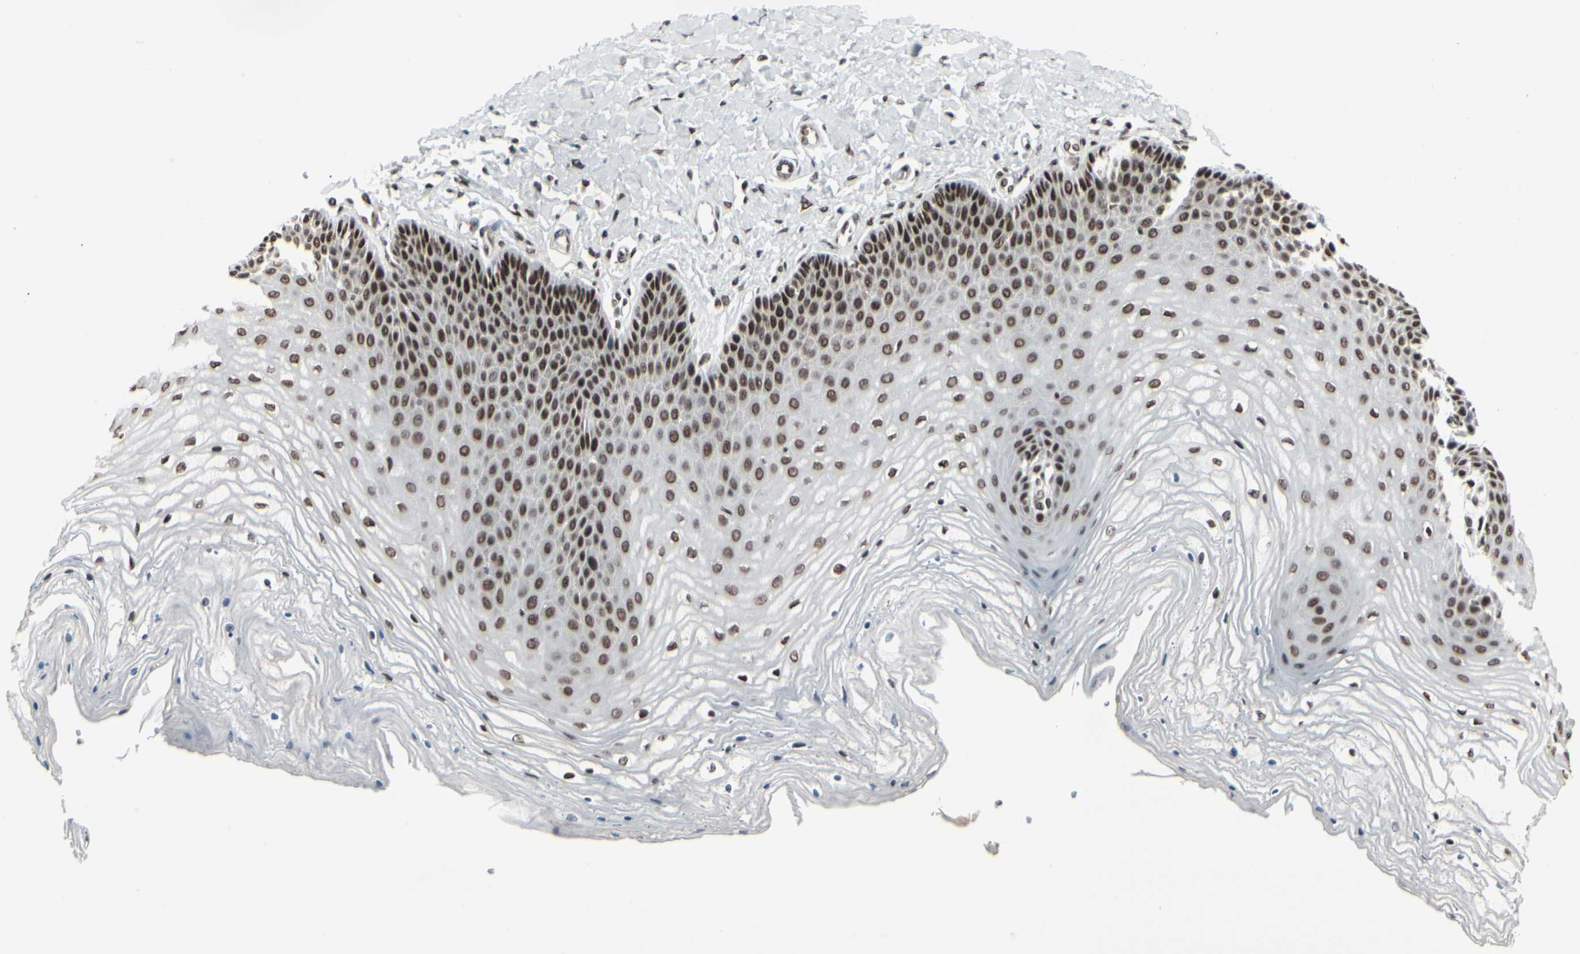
{"staining": {"intensity": "strong", "quantity": ">75%", "location": "nuclear"}, "tissue": "vagina", "cell_type": "Squamous epithelial cells", "image_type": "normal", "snomed": [{"axis": "morphology", "description": "Normal tissue, NOS"}, {"axis": "topography", "description": "Vagina"}], "caption": "A high-resolution micrograph shows IHC staining of normal vagina, which reveals strong nuclear positivity in about >75% of squamous epithelial cells.", "gene": "HMG20A", "patient": {"sex": "female", "age": 68}}